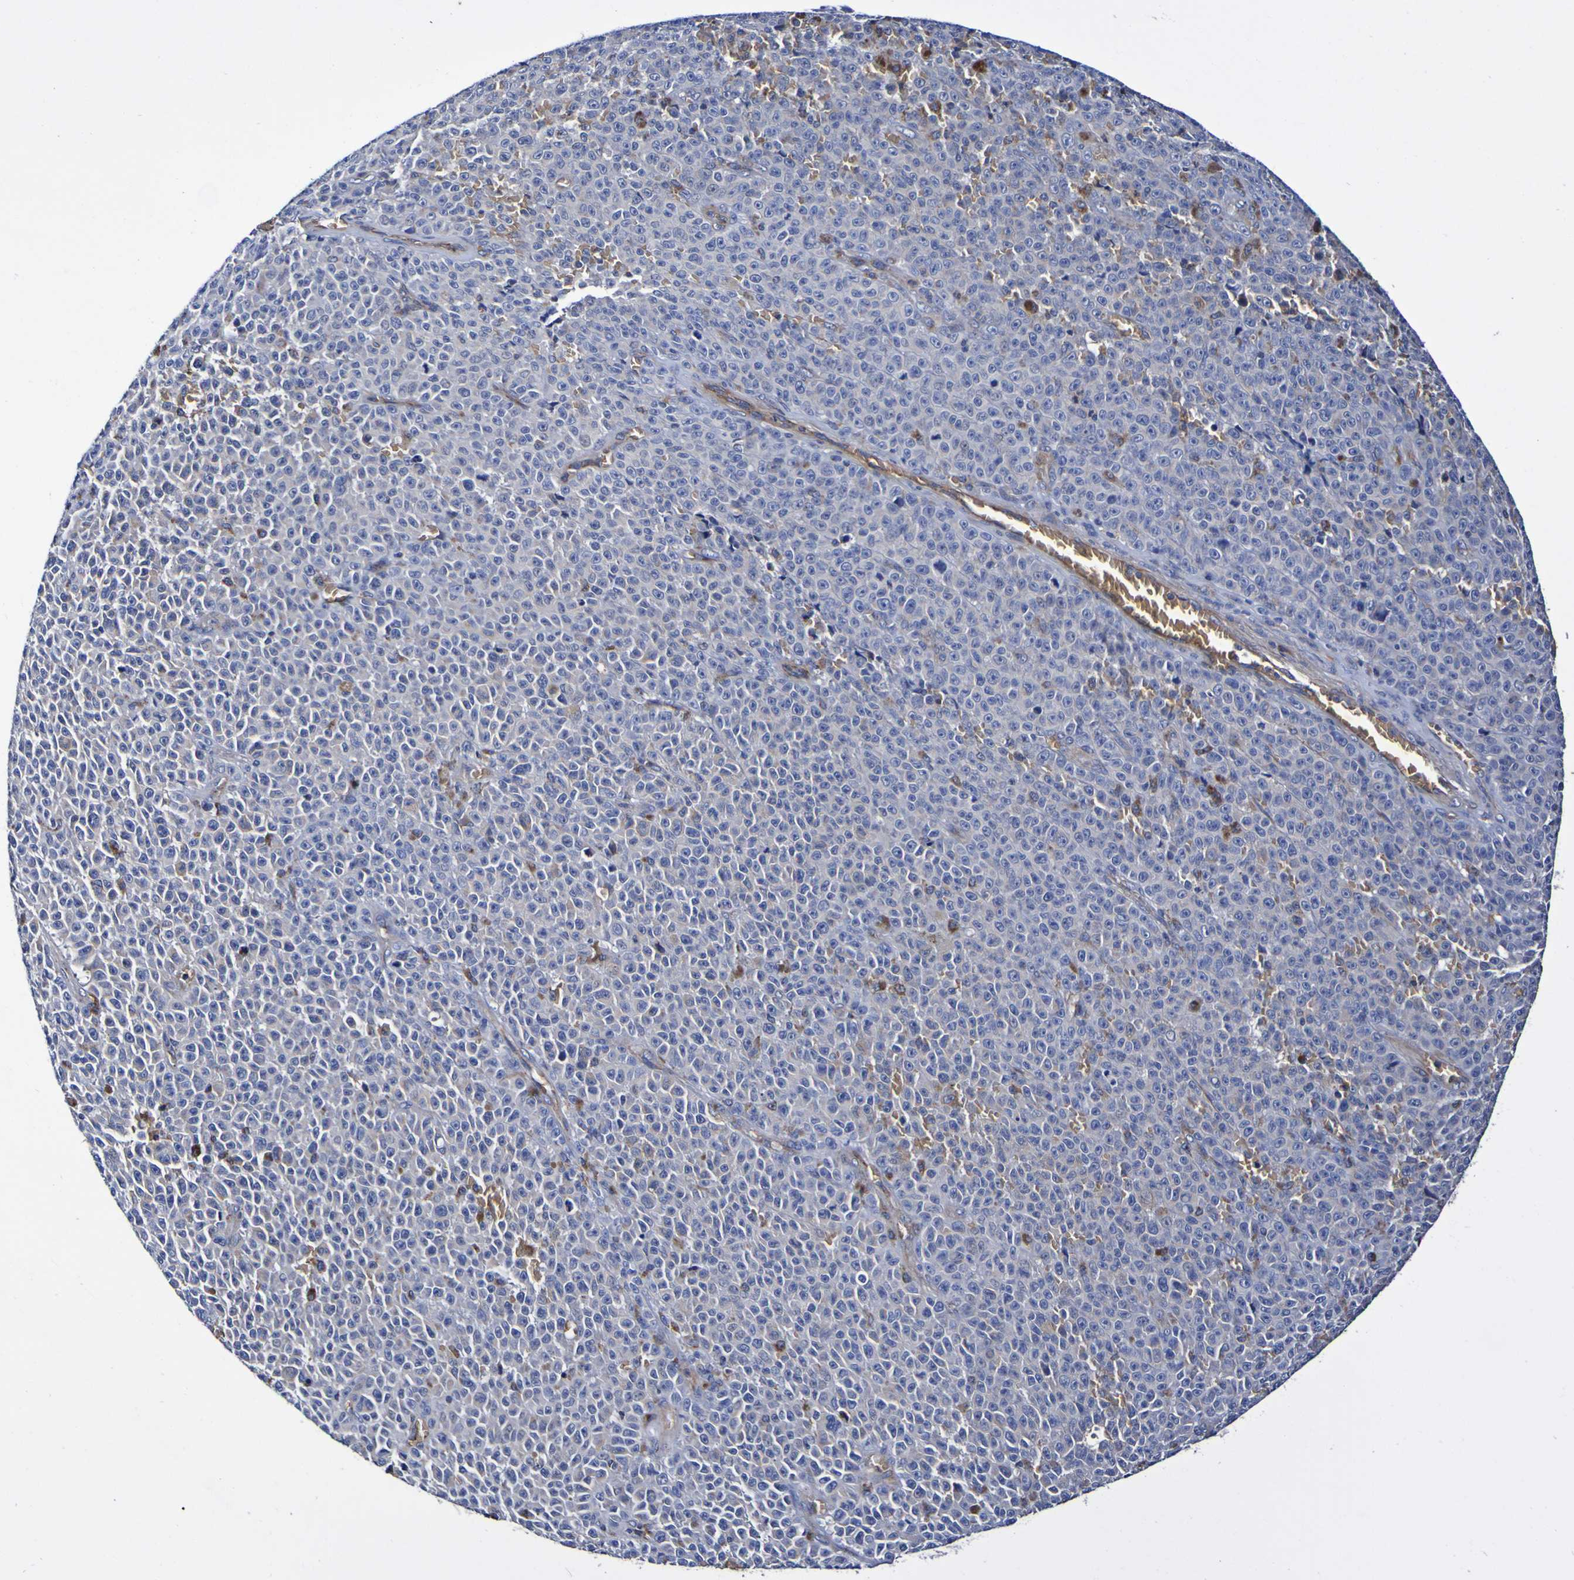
{"staining": {"intensity": "negative", "quantity": "none", "location": "none"}, "tissue": "melanoma", "cell_type": "Tumor cells", "image_type": "cancer", "snomed": [{"axis": "morphology", "description": "Malignant melanoma, NOS"}, {"axis": "topography", "description": "Skin"}], "caption": "Micrograph shows no protein expression in tumor cells of malignant melanoma tissue. The staining was performed using DAB to visualize the protein expression in brown, while the nuclei were stained in blue with hematoxylin (Magnification: 20x).", "gene": "WNT4", "patient": {"sex": "female", "age": 82}}